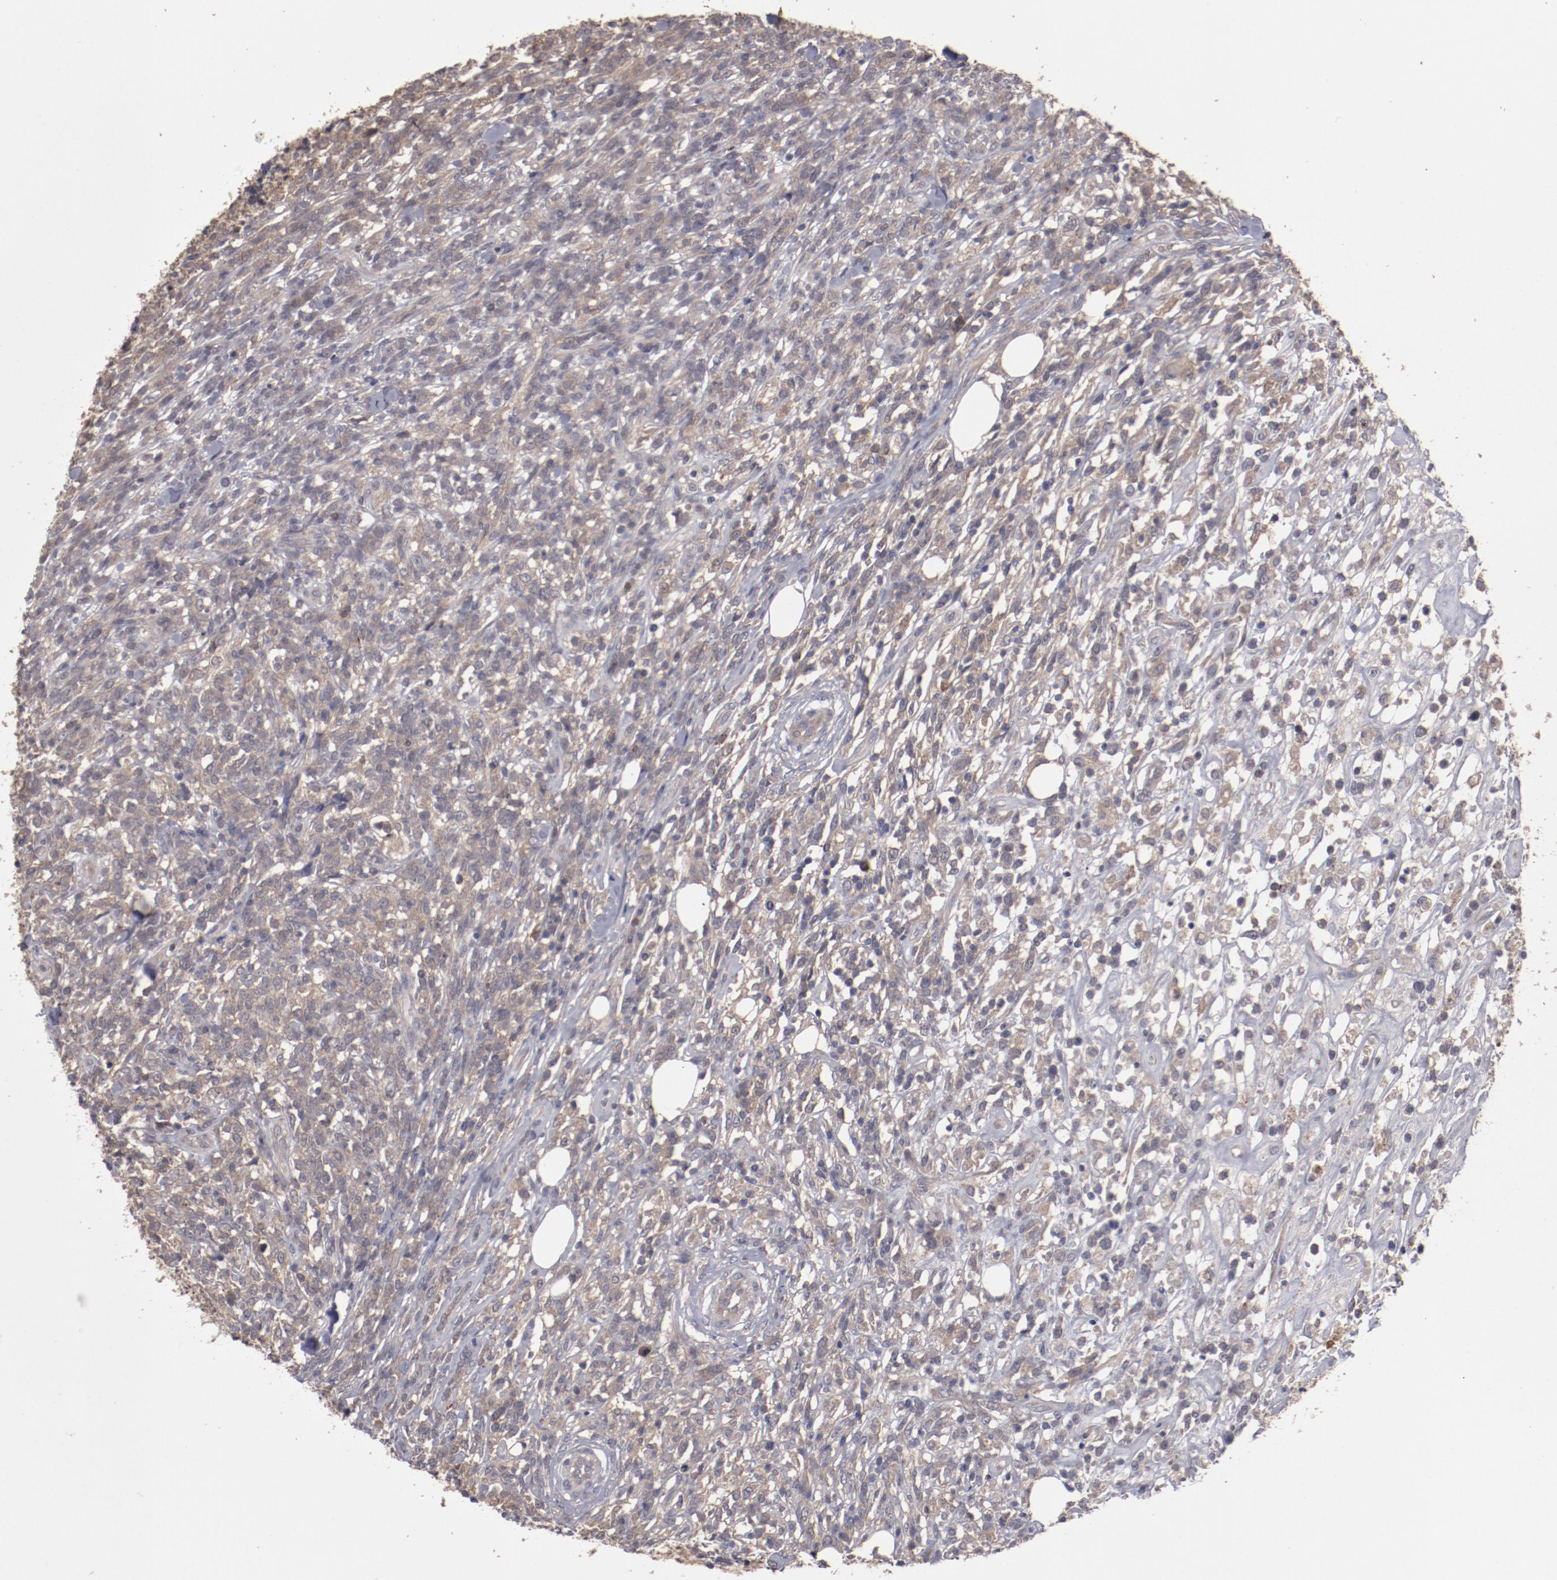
{"staining": {"intensity": "weak", "quantity": ">75%", "location": "cytoplasmic/membranous"}, "tissue": "lymphoma", "cell_type": "Tumor cells", "image_type": "cancer", "snomed": [{"axis": "morphology", "description": "Malignant lymphoma, non-Hodgkin's type, High grade"}, {"axis": "topography", "description": "Lymph node"}], "caption": "IHC histopathology image of neoplastic tissue: malignant lymphoma, non-Hodgkin's type (high-grade) stained using immunohistochemistry exhibits low levels of weak protein expression localized specifically in the cytoplasmic/membranous of tumor cells, appearing as a cytoplasmic/membranous brown color.", "gene": "LRRC75B", "patient": {"sex": "female", "age": 73}}